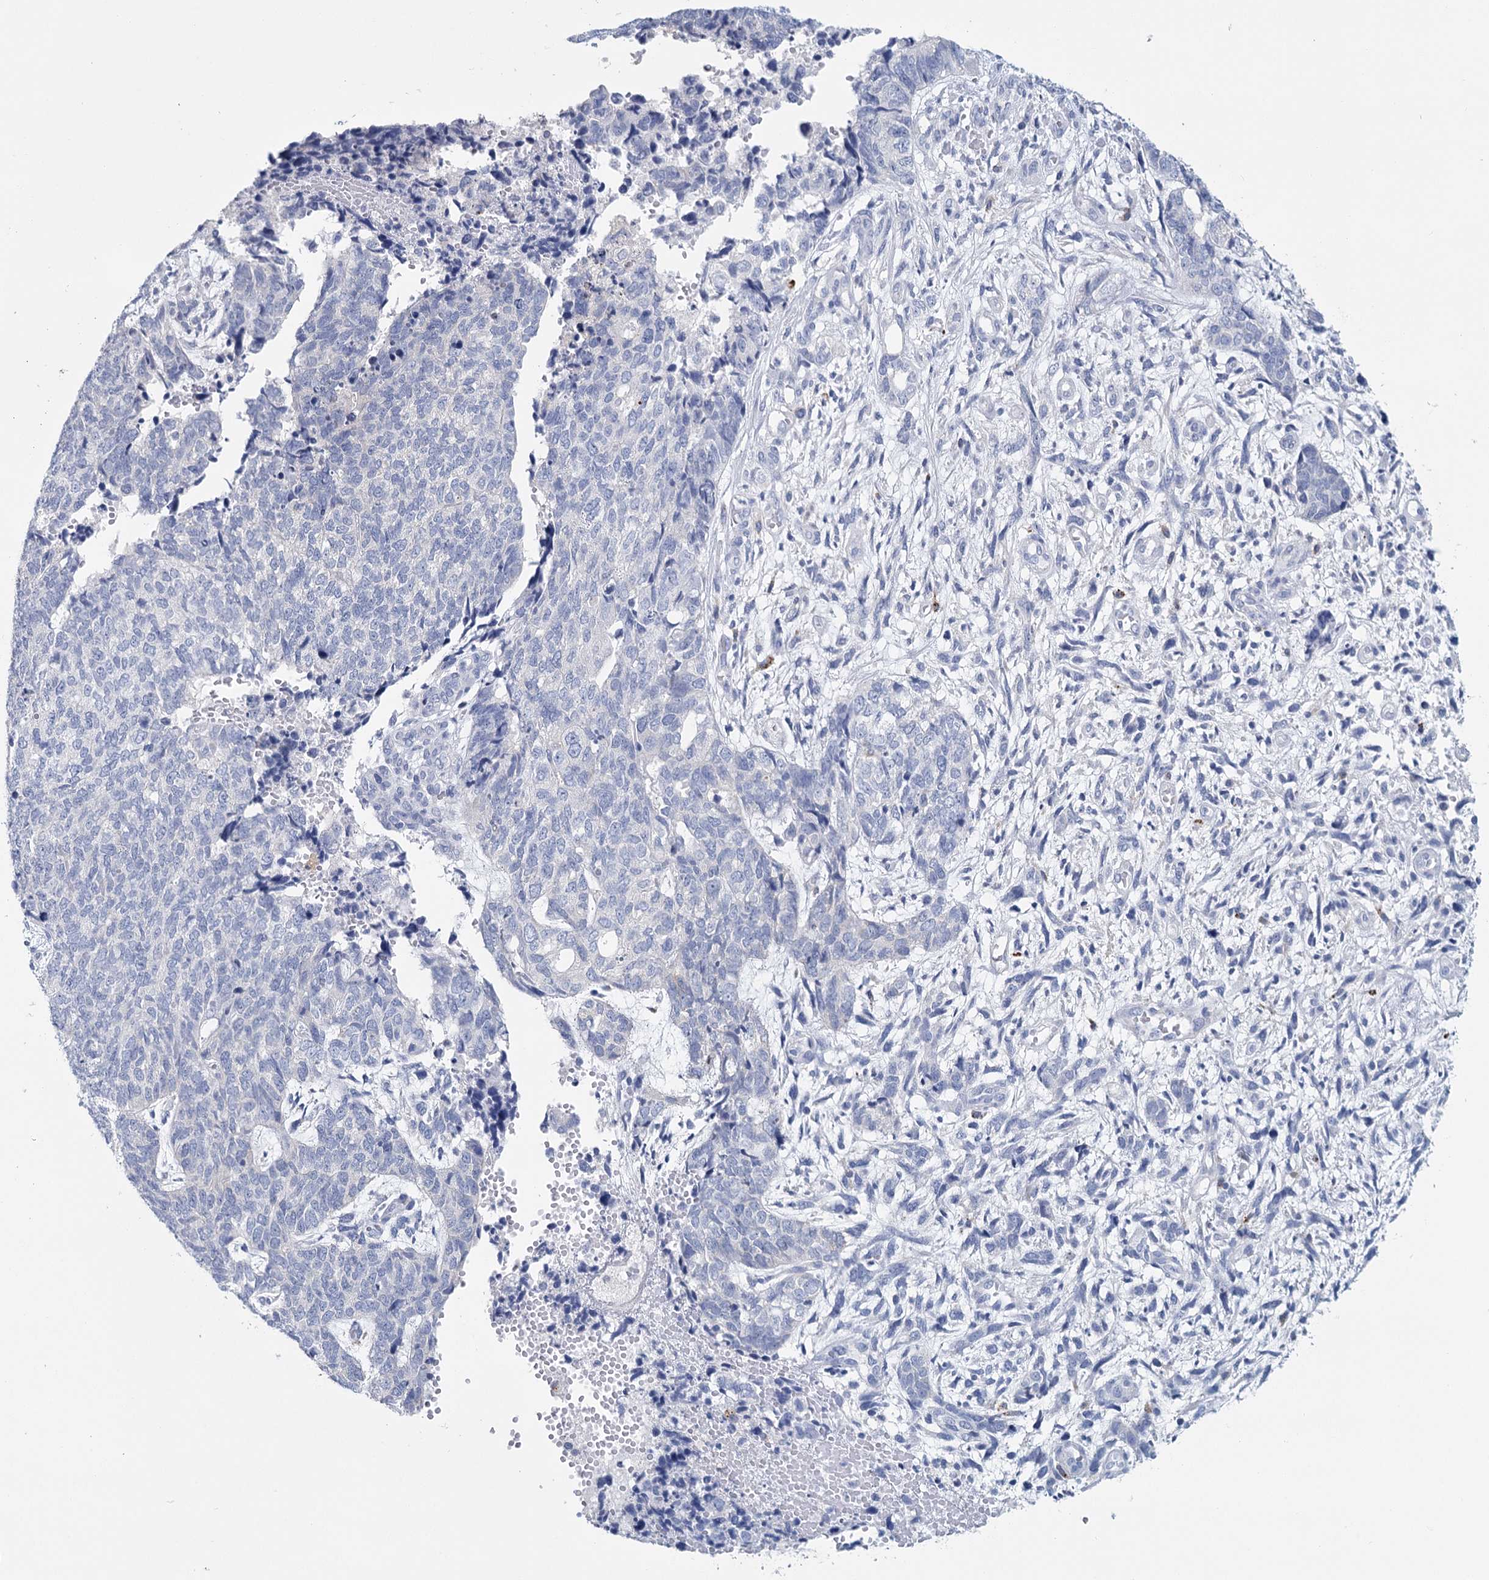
{"staining": {"intensity": "negative", "quantity": "none", "location": "none"}, "tissue": "cervical cancer", "cell_type": "Tumor cells", "image_type": "cancer", "snomed": [{"axis": "morphology", "description": "Squamous cell carcinoma, NOS"}, {"axis": "topography", "description": "Cervix"}], "caption": "Immunohistochemistry (IHC) micrograph of neoplastic tissue: squamous cell carcinoma (cervical) stained with DAB reveals no significant protein positivity in tumor cells.", "gene": "METTL7B", "patient": {"sex": "female", "age": 63}}